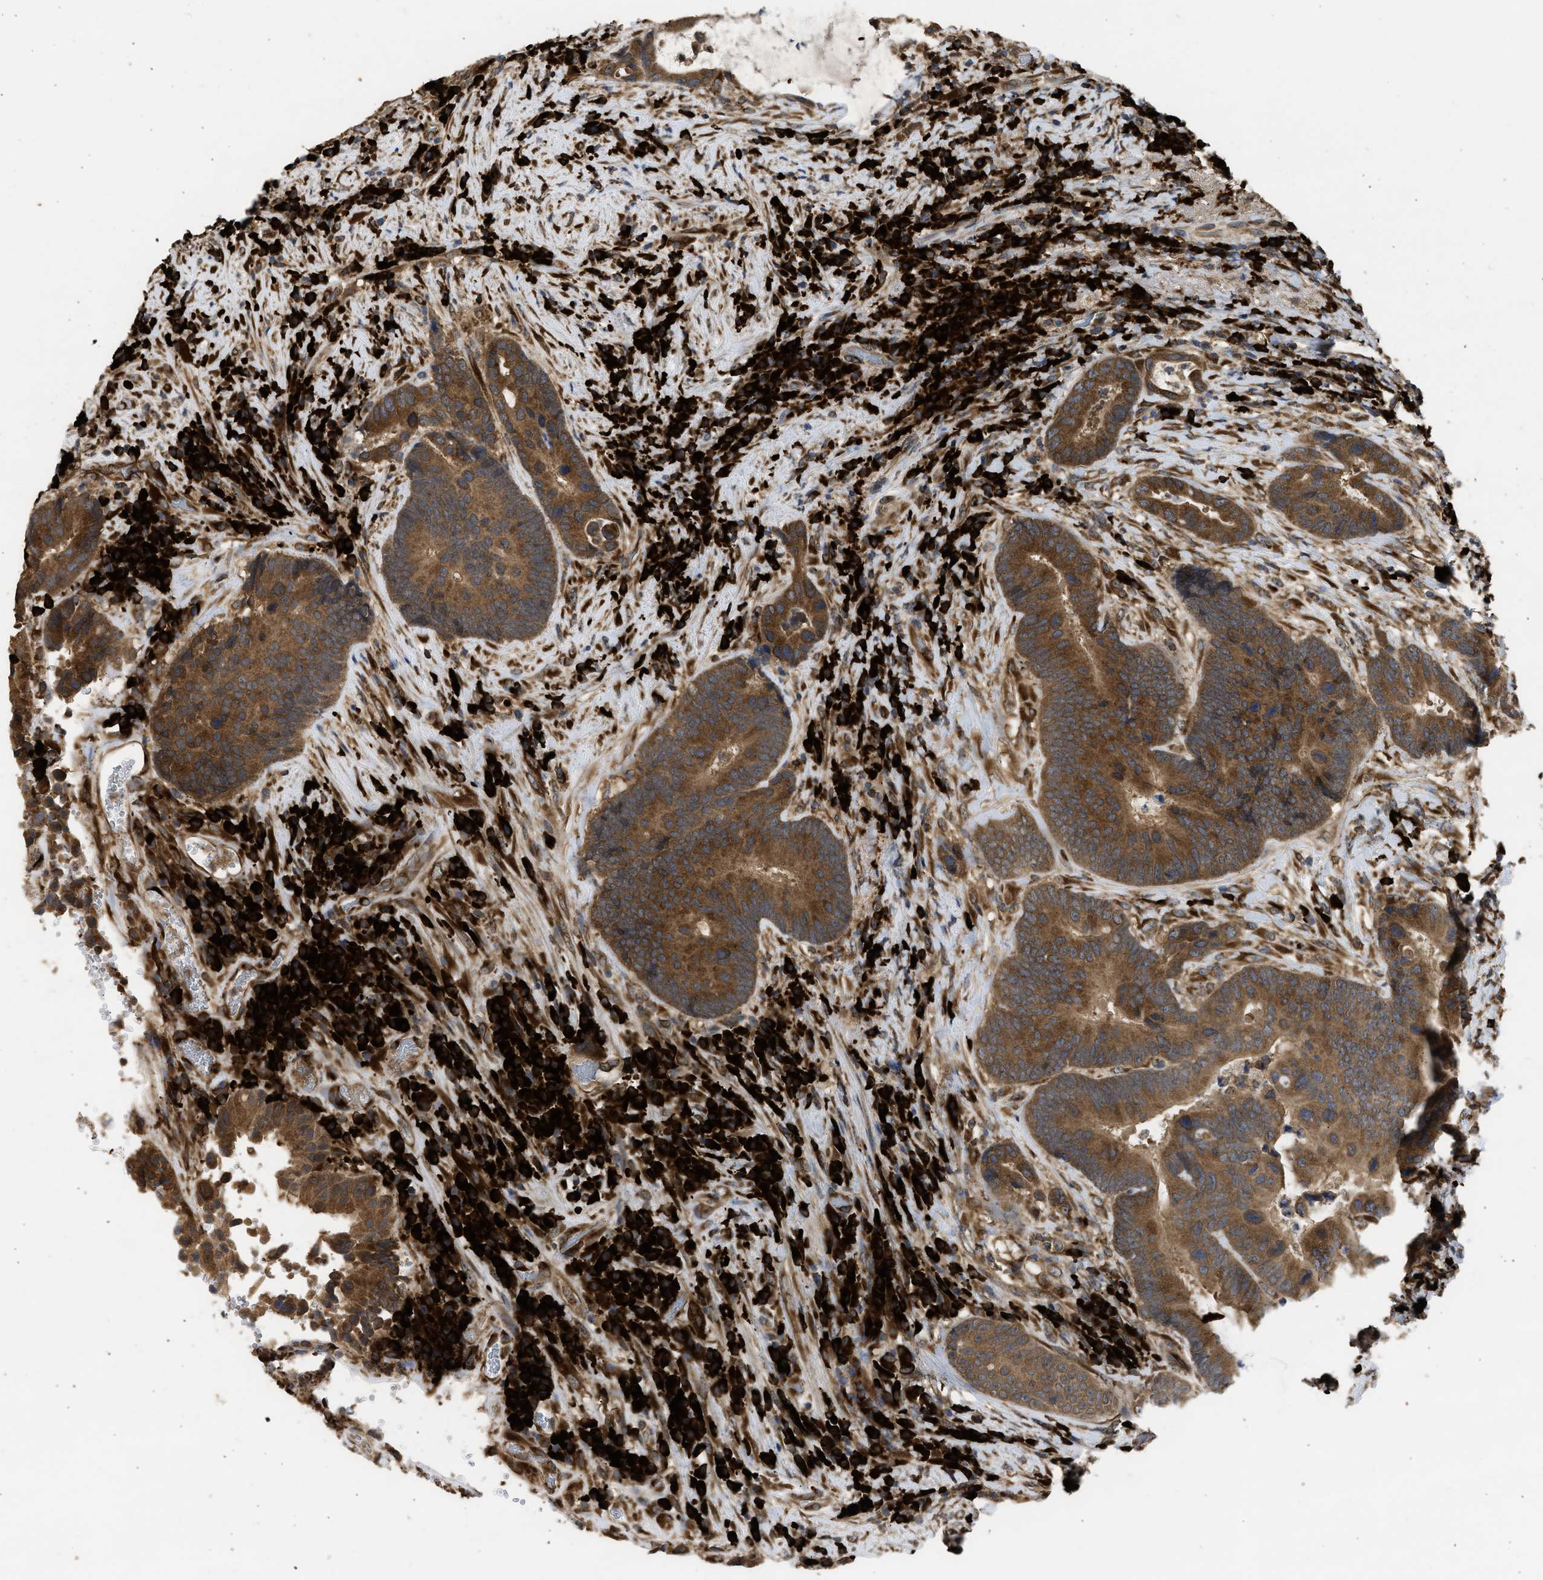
{"staining": {"intensity": "strong", "quantity": ">75%", "location": "cytoplasmic/membranous"}, "tissue": "colorectal cancer", "cell_type": "Tumor cells", "image_type": "cancer", "snomed": [{"axis": "morphology", "description": "Adenocarcinoma, NOS"}, {"axis": "topography", "description": "Rectum"}], "caption": "Adenocarcinoma (colorectal) was stained to show a protein in brown. There is high levels of strong cytoplasmic/membranous expression in about >75% of tumor cells.", "gene": "DNAJC1", "patient": {"sex": "female", "age": 89}}